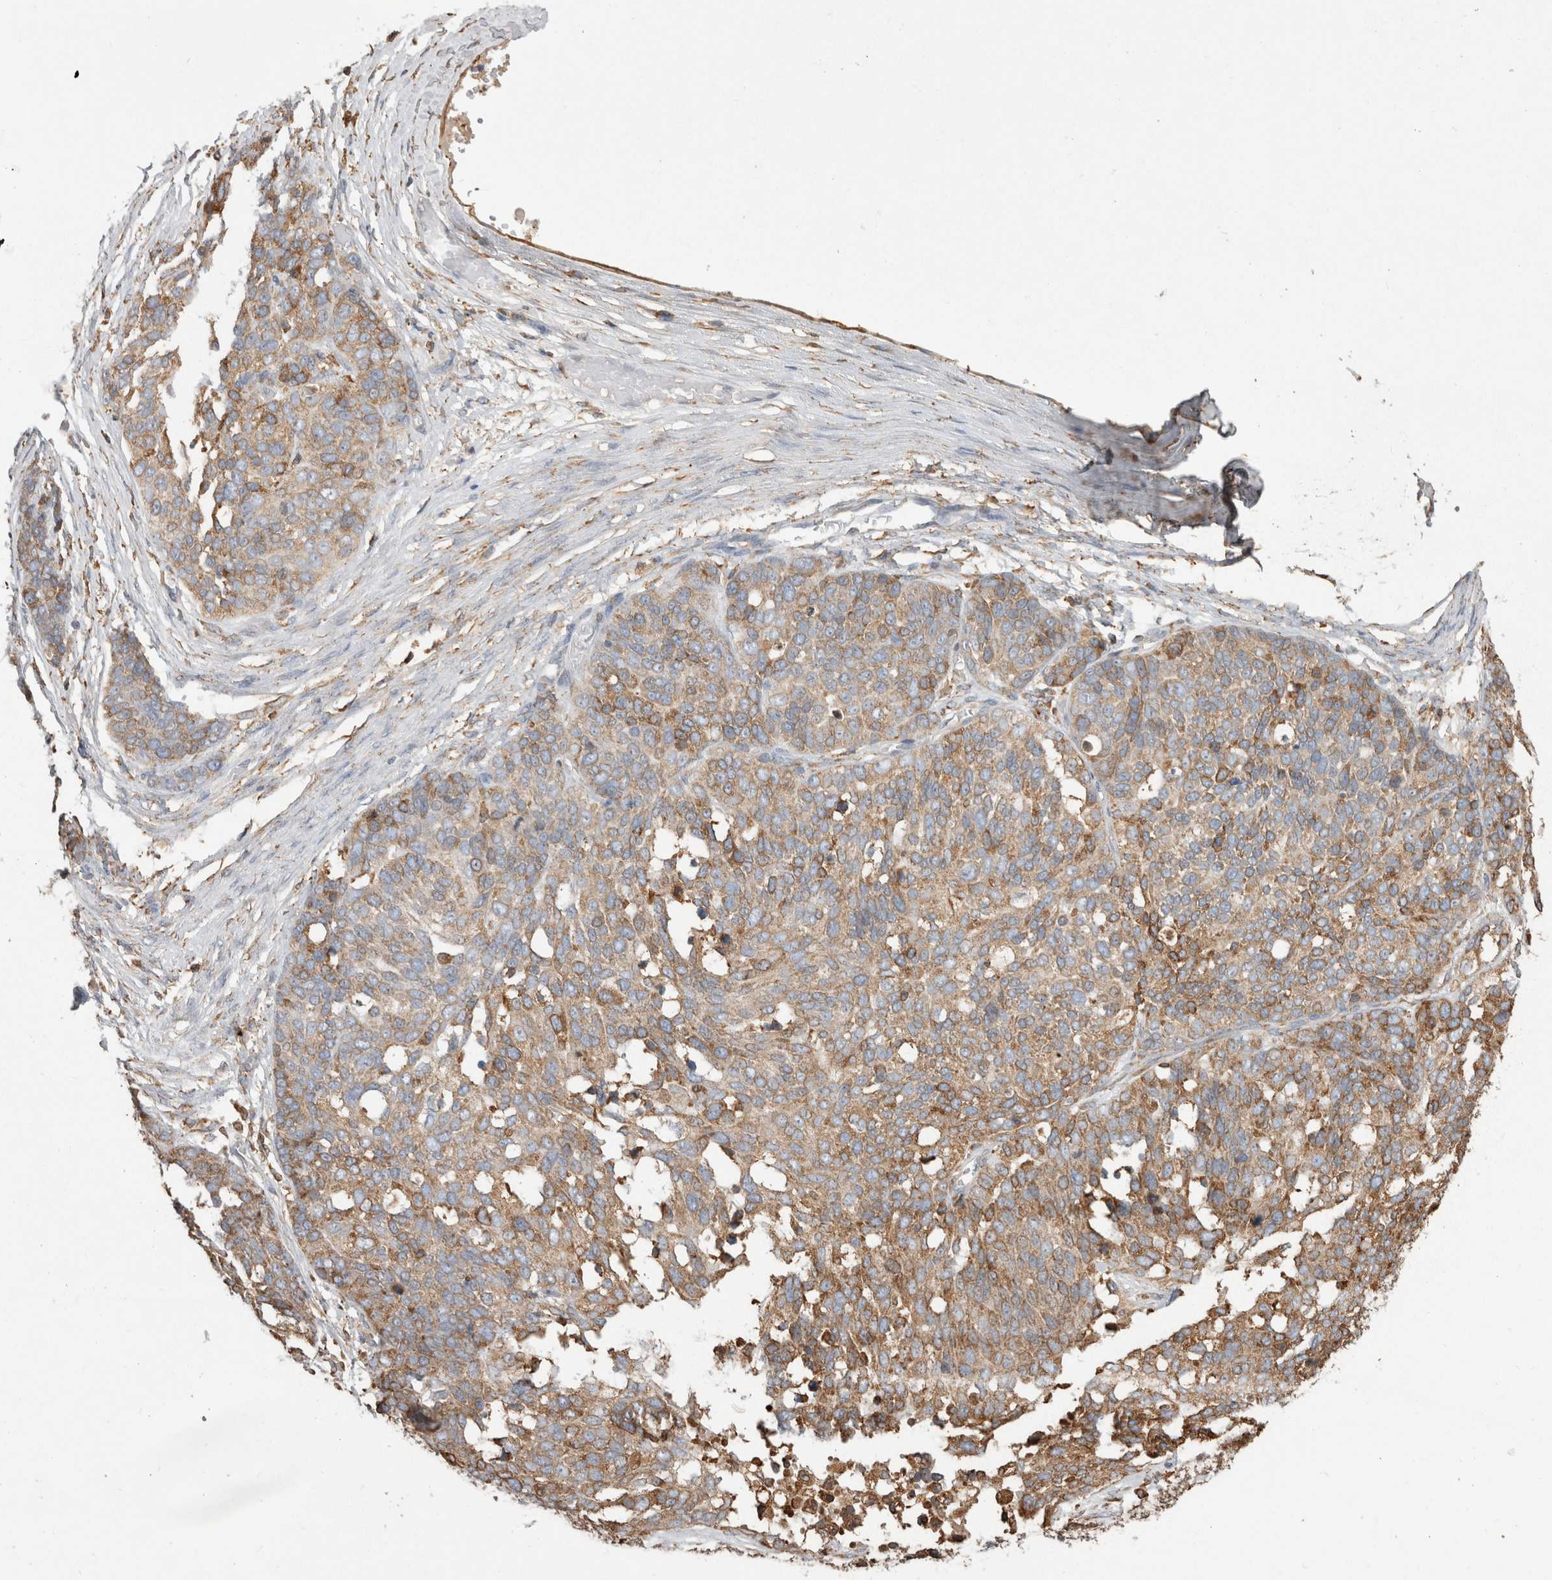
{"staining": {"intensity": "moderate", "quantity": ">75%", "location": "cytoplasmic/membranous"}, "tissue": "ovarian cancer", "cell_type": "Tumor cells", "image_type": "cancer", "snomed": [{"axis": "morphology", "description": "Cystadenocarcinoma, serous, NOS"}, {"axis": "topography", "description": "Ovary"}], "caption": "Human ovarian cancer stained with a brown dye shows moderate cytoplasmic/membranous positive expression in about >75% of tumor cells.", "gene": "LRPAP1", "patient": {"sex": "female", "age": 44}}